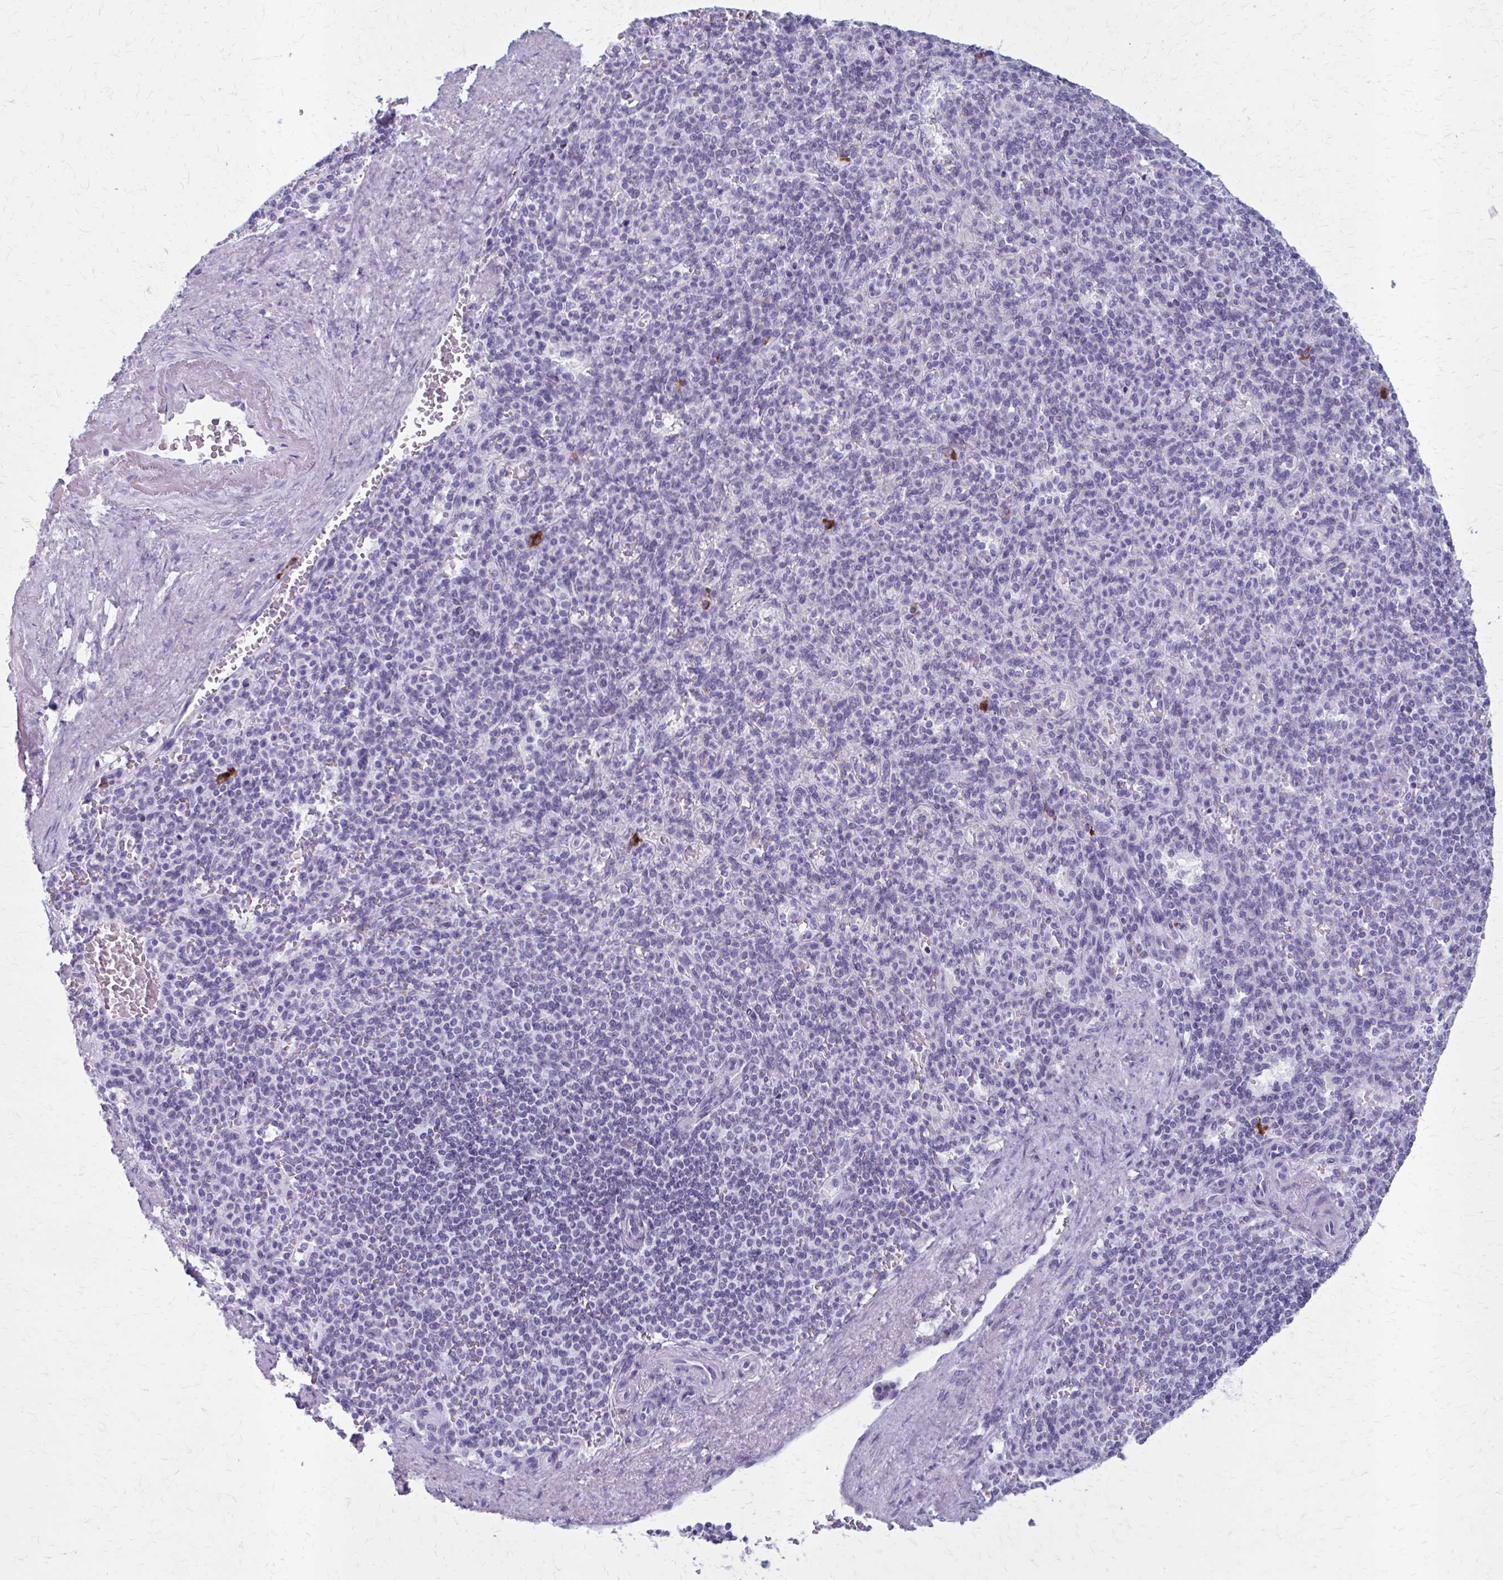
{"staining": {"intensity": "strong", "quantity": "<25%", "location": "cytoplasmic/membranous"}, "tissue": "spleen", "cell_type": "Cells in red pulp", "image_type": "normal", "snomed": [{"axis": "morphology", "description": "Normal tissue, NOS"}, {"axis": "topography", "description": "Spleen"}], "caption": "Protein expression analysis of normal human spleen reveals strong cytoplasmic/membranous staining in about <25% of cells in red pulp. (brown staining indicates protein expression, while blue staining denotes nuclei).", "gene": "ZDHHC7", "patient": {"sex": "female", "age": 74}}